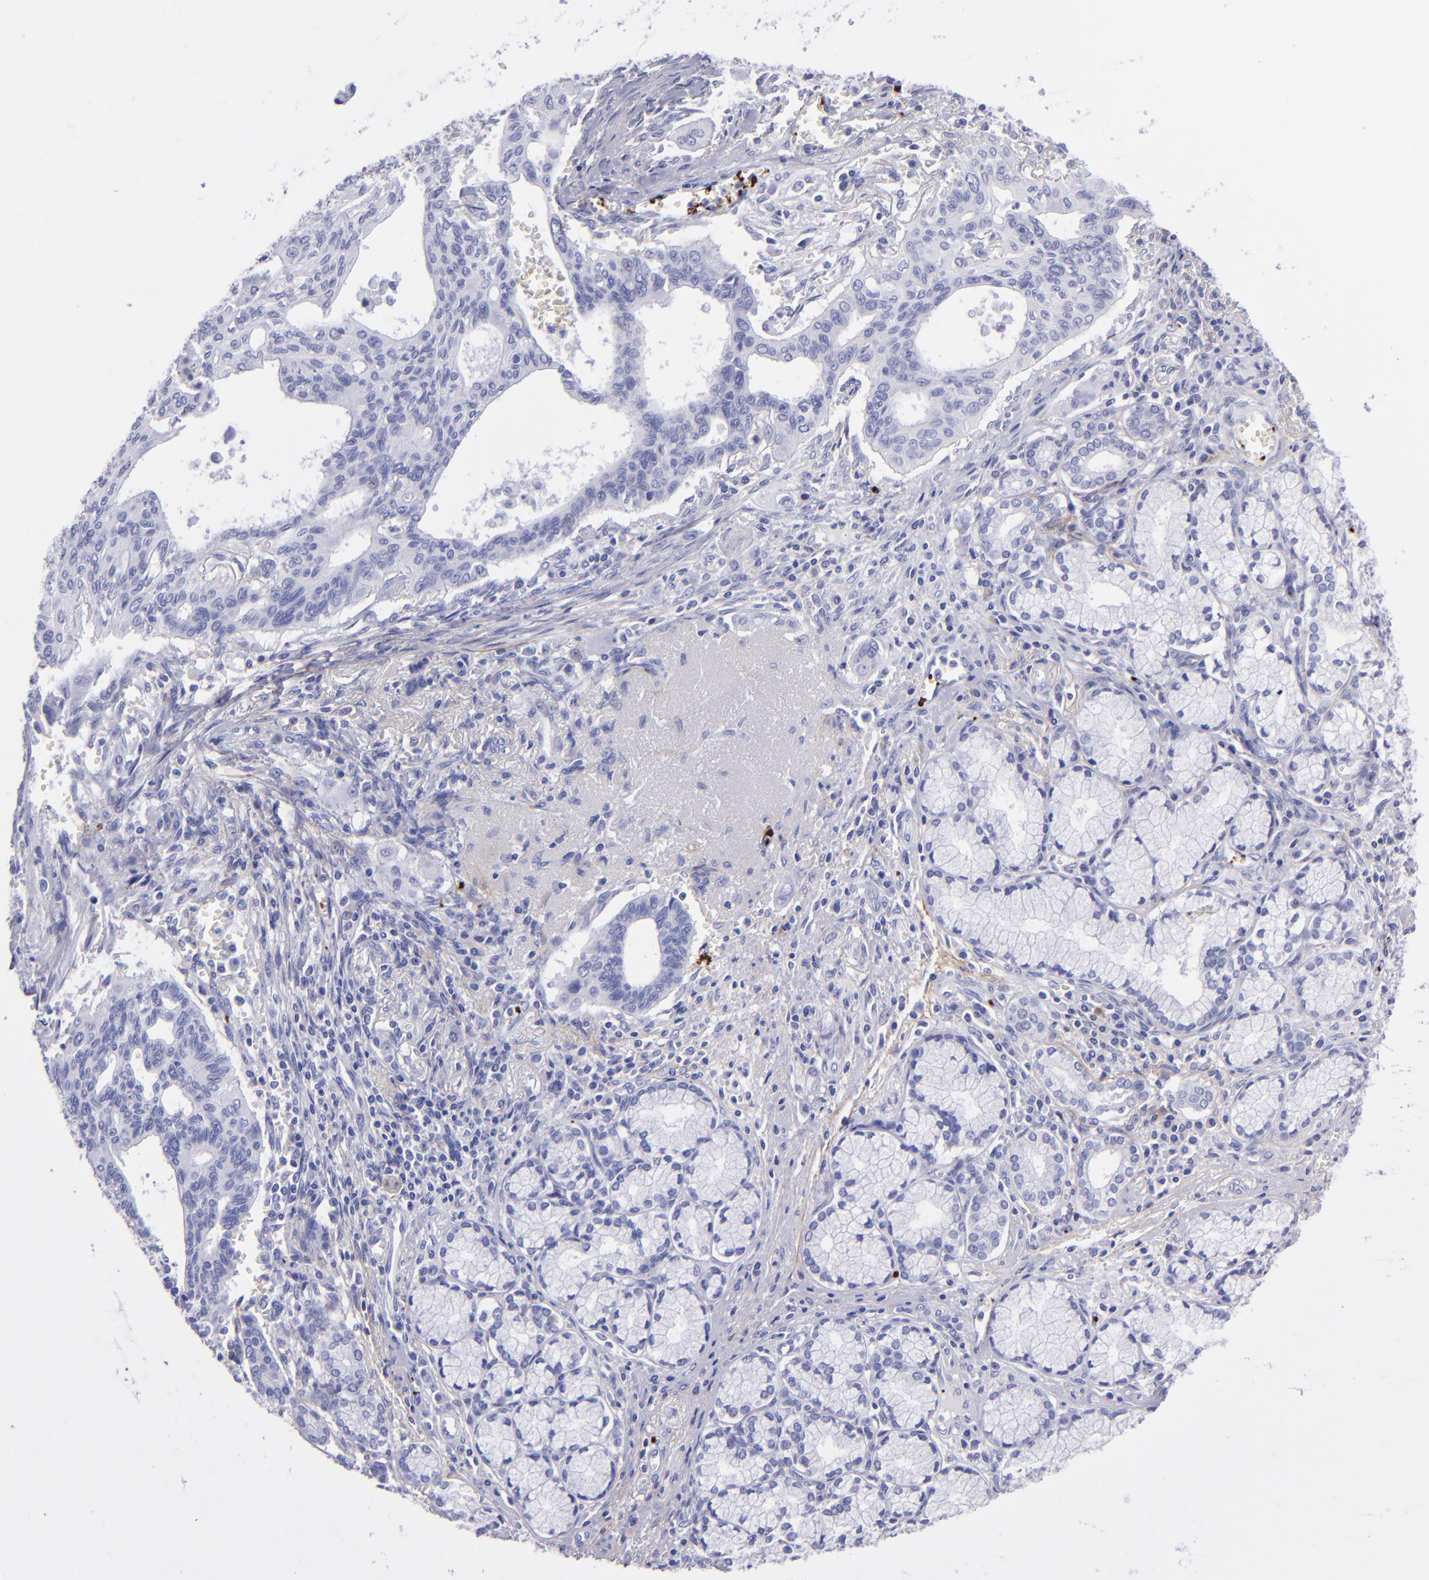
{"staining": {"intensity": "negative", "quantity": "none", "location": "none"}, "tissue": "pancreatic cancer", "cell_type": "Tumor cells", "image_type": "cancer", "snomed": [{"axis": "morphology", "description": "Adenocarcinoma, NOS"}, {"axis": "topography", "description": "Pancreas"}], "caption": "Pancreatic adenocarcinoma stained for a protein using immunohistochemistry demonstrates no staining tumor cells.", "gene": "EFCAB13", "patient": {"sex": "male", "age": 77}}